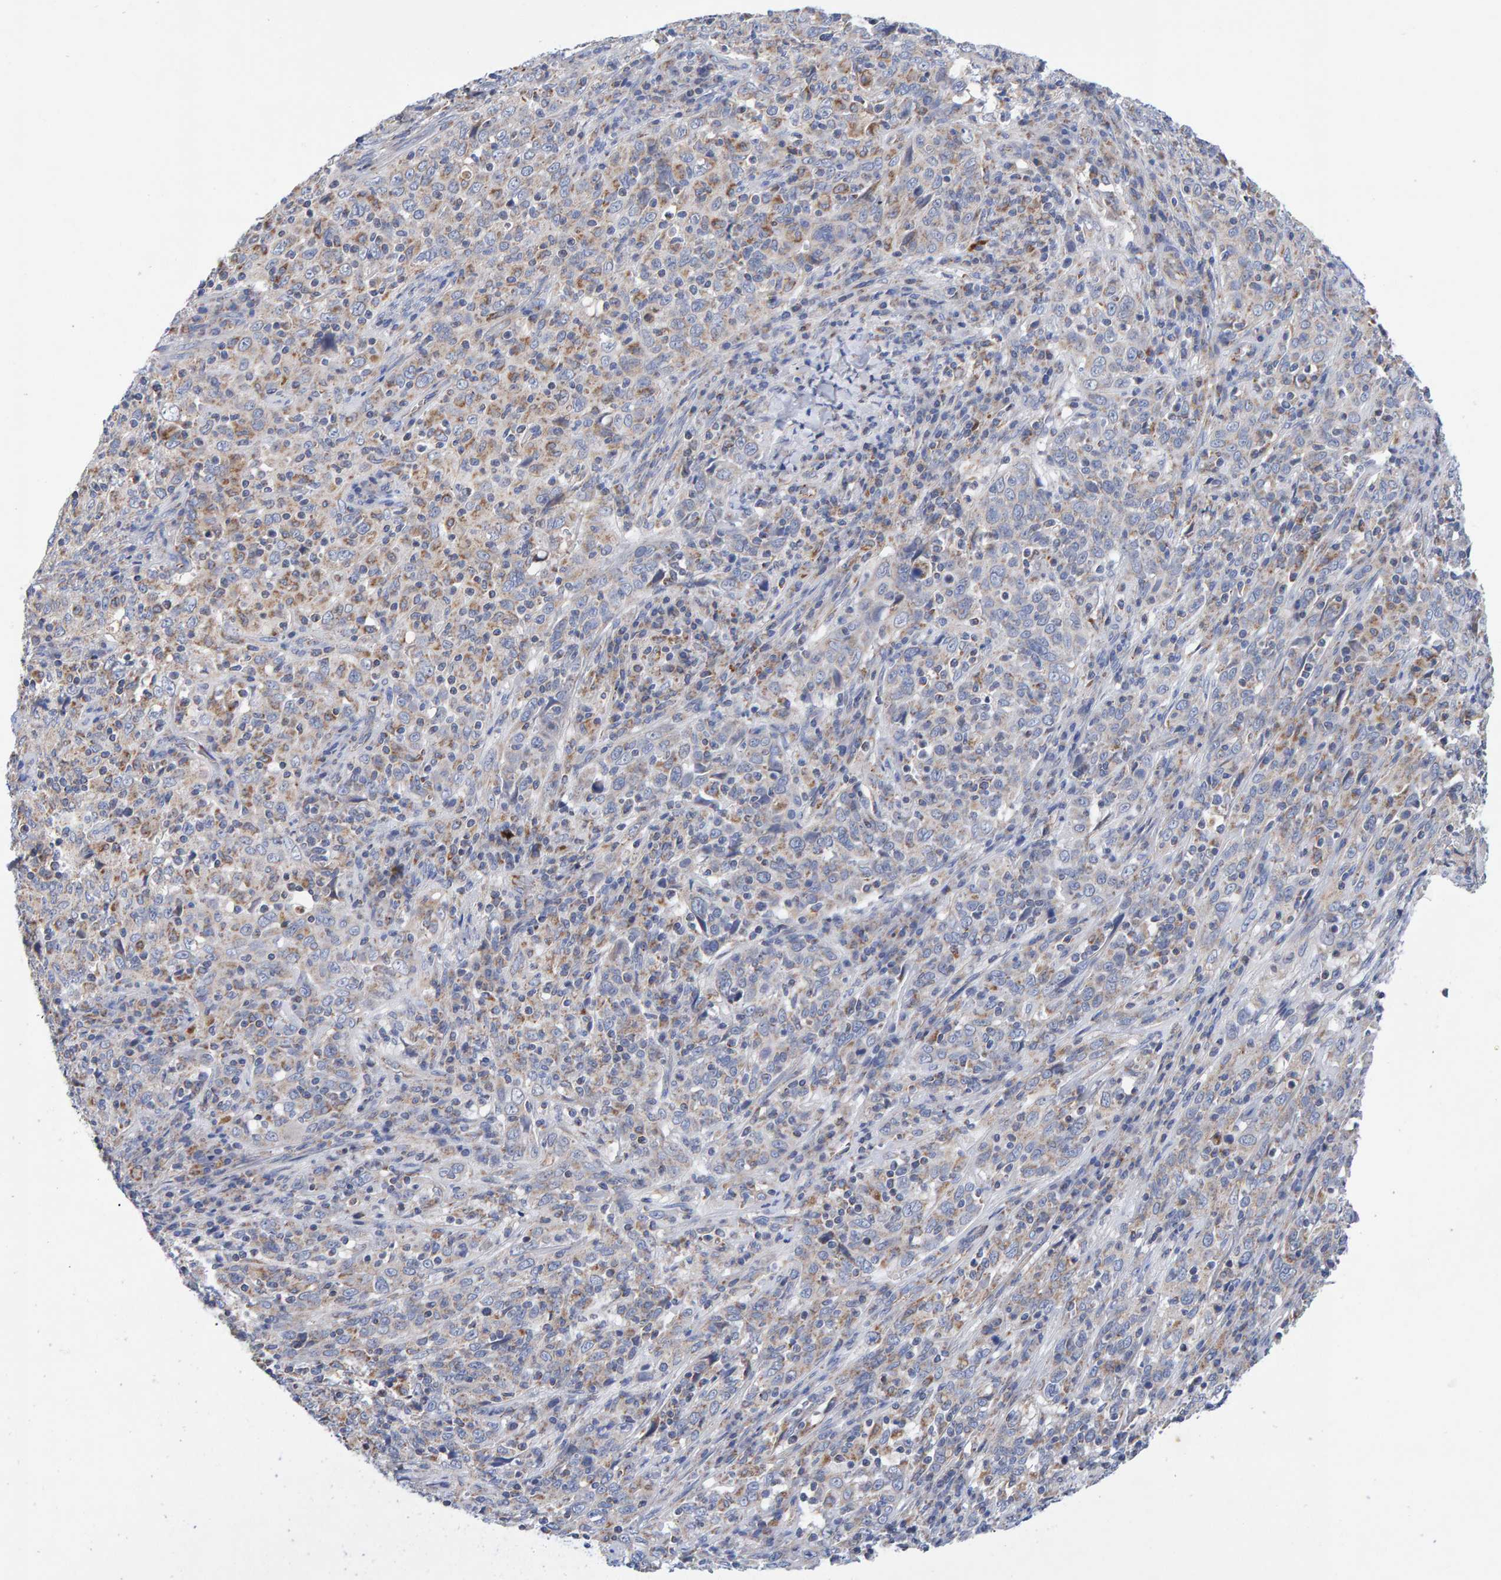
{"staining": {"intensity": "moderate", "quantity": "25%-75%", "location": "cytoplasmic/membranous"}, "tissue": "cervical cancer", "cell_type": "Tumor cells", "image_type": "cancer", "snomed": [{"axis": "morphology", "description": "Squamous cell carcinoma, NOS"}, {"axis": "topography", "description": "Cervix"}], "caption": "A high-resolution image shows immunohistochemistry staining of cervical squamous cell carcinoma, which displays moderate cytoplasmic/membranous expression in approximately 25%-75% of tumor cells.", "gene": "EFR3A", "patient": {"sex": "female", "age": 46}}